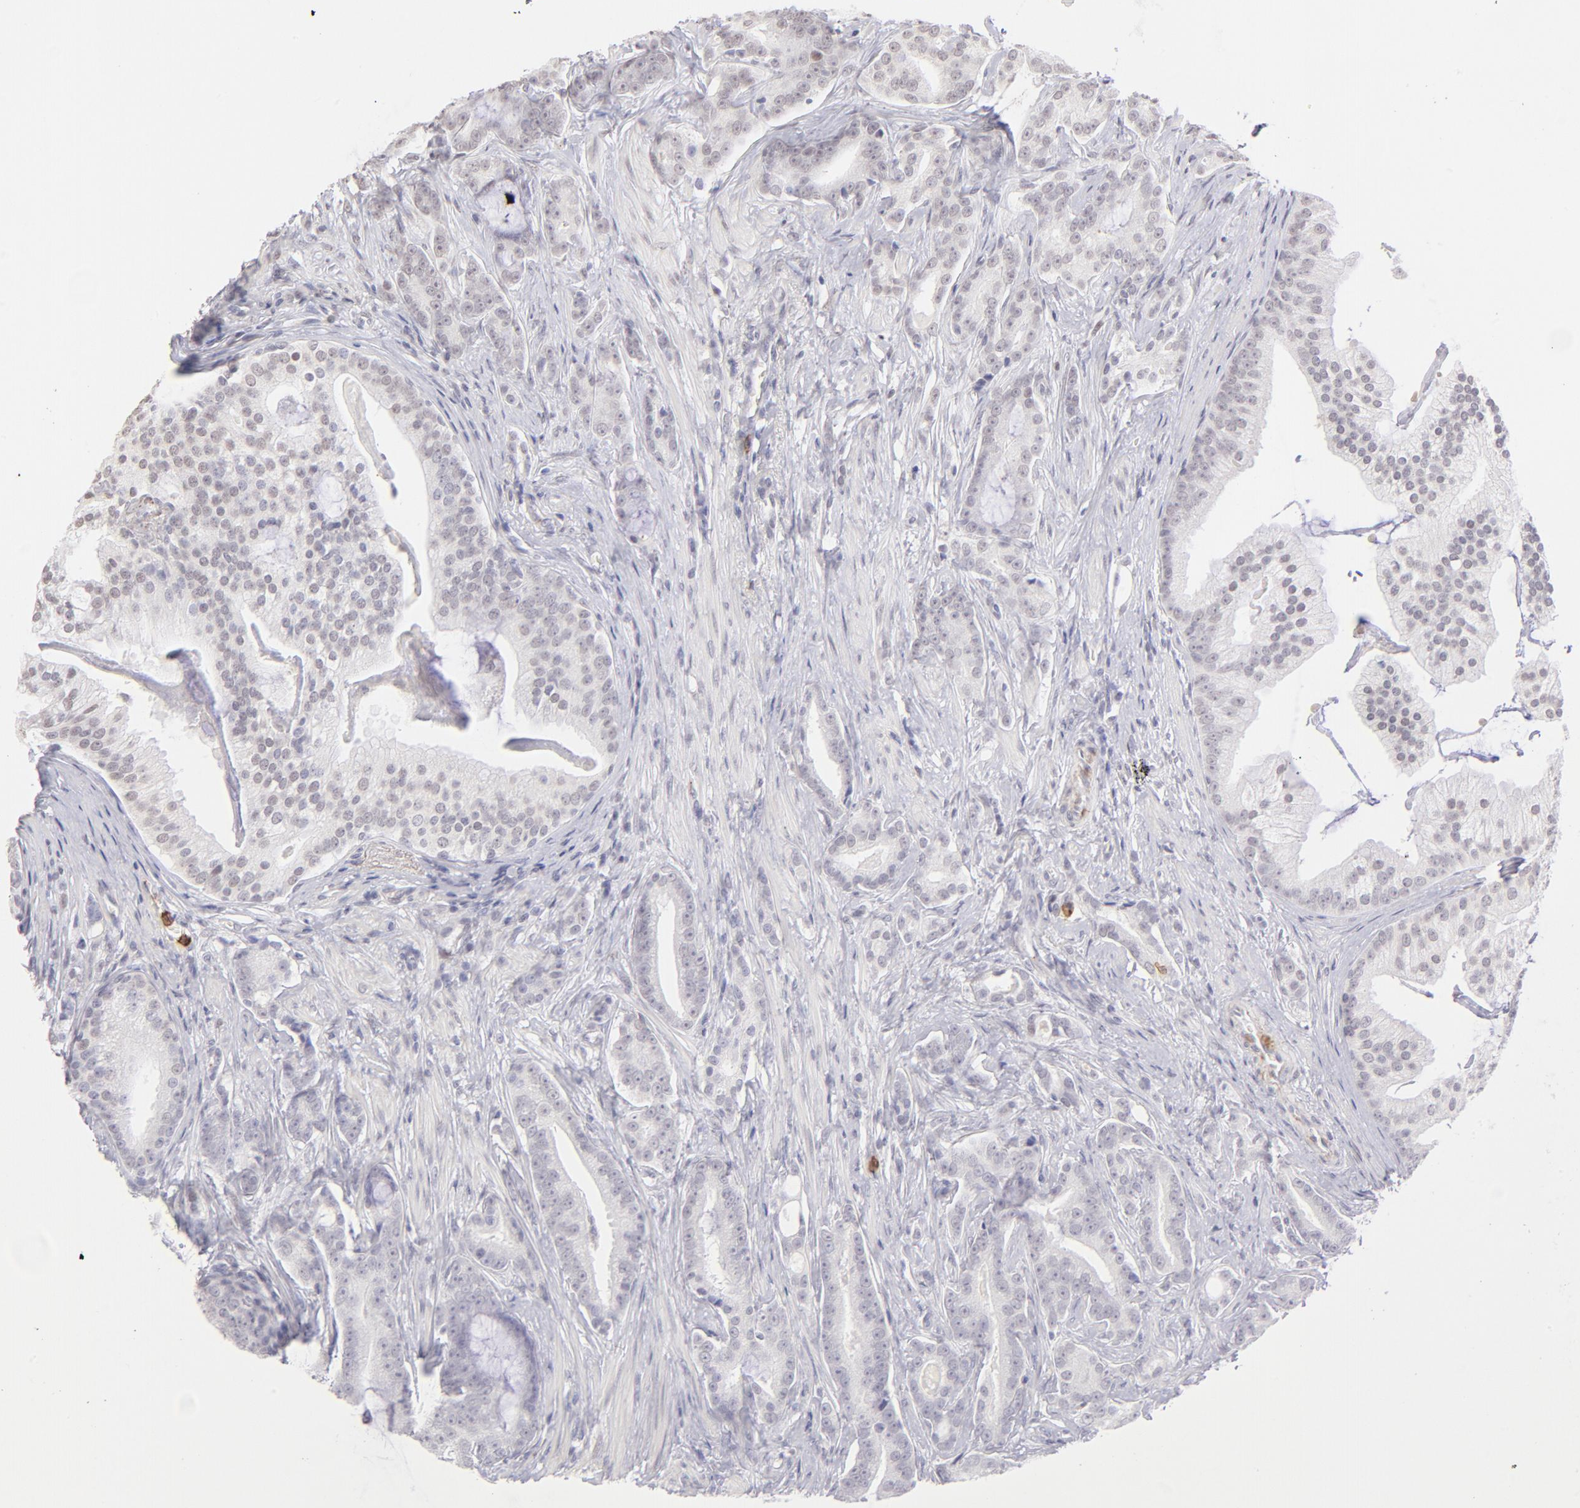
{"staining": {"intensity": "negative", "quantity": "none", "location": "none"}, "tissue": "prostate cancer", "cell_type": "Tumor cells", "image_type": "cancer", "snomed": [{"axis": "morphology", "description": "Adenocarcinoma, Low grade"}, {"axis": "topography", "description": "Prostate"}], "caption": "A photomicrograph of human prostate cancer (low-grade adenocarcinoma) is negative for staining in tumor cells.", "gene": "LTB4R", "patient": {"sex": "male", "age": 58}}